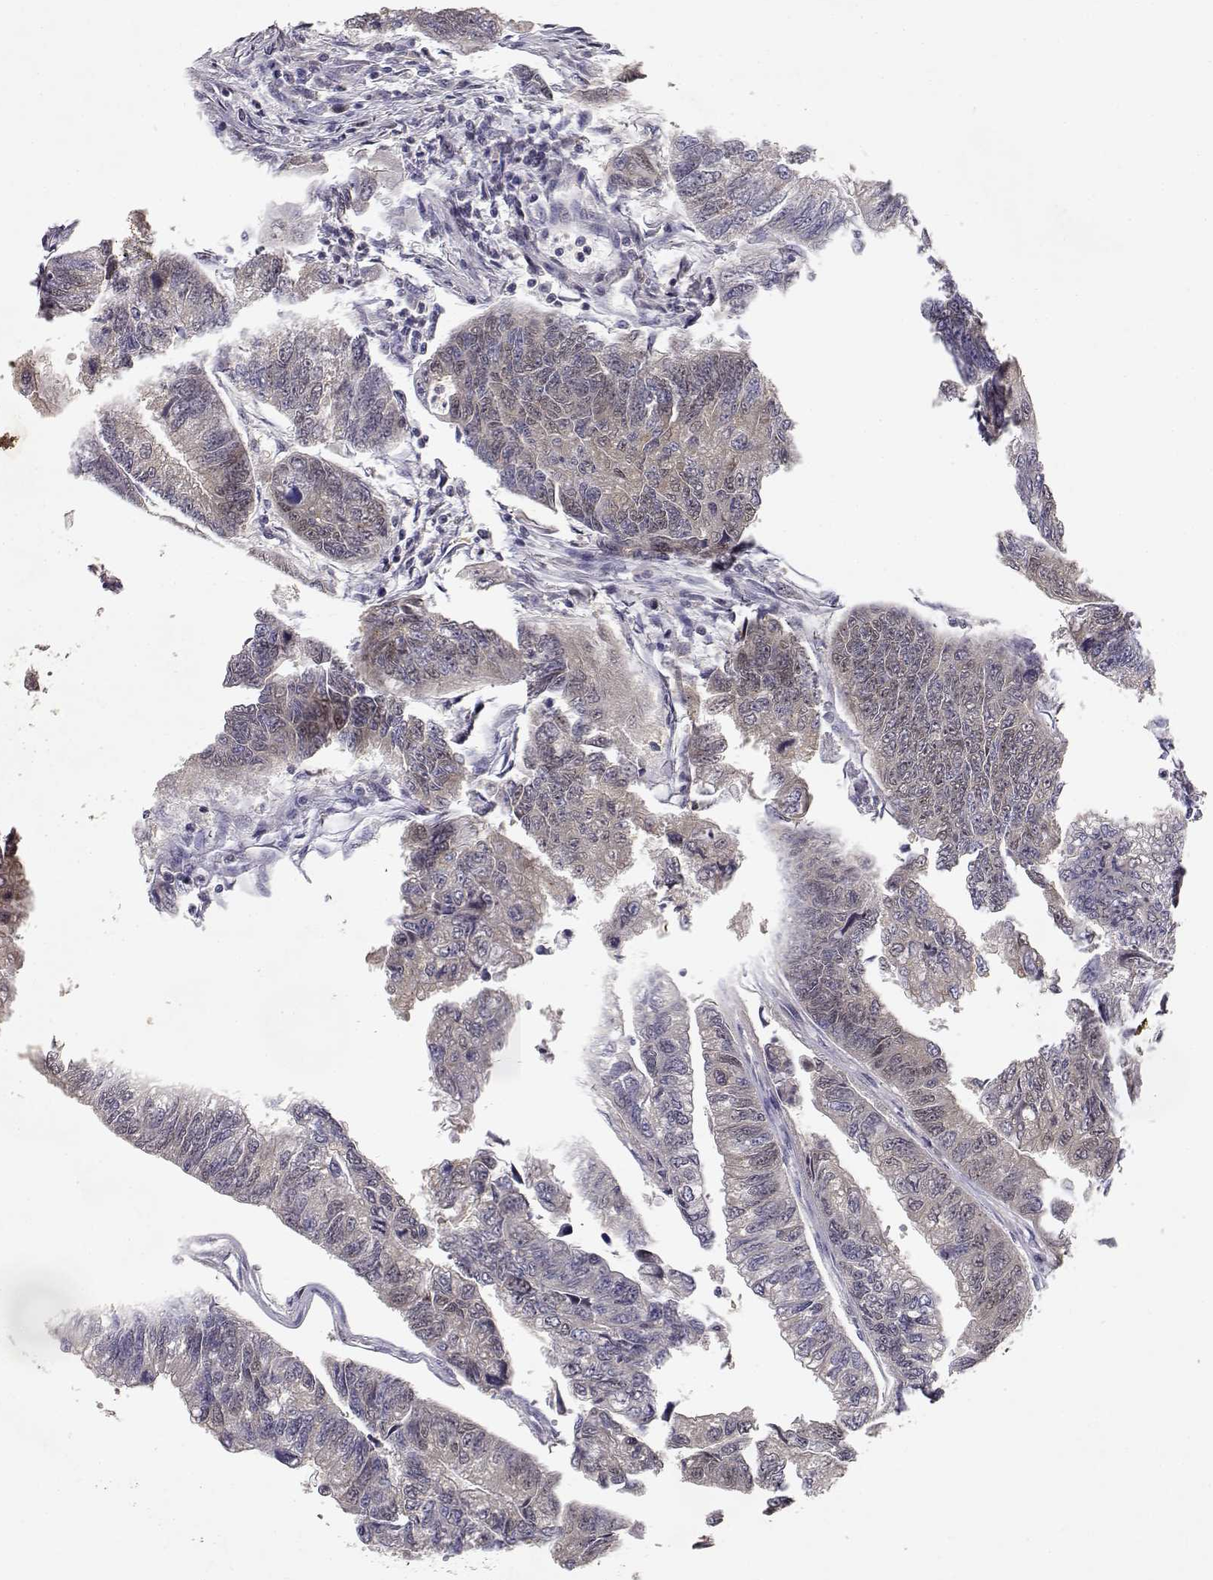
{"staining": {"intensity": "weak", "quantity": "25%-75%", "location": "cytoplasmic/membranous"}, "tissue": "colorectal cancer", "cell_type": "Tumor cells", "image_type": "cancer", "snomed": [{"axis": "morphology", "description": "Adenocarcinoma, NOS"}, {"axis": "topography", "description": "Colon"}], "caption": "IHC image of neoplastic tissue: human colorectal cancer stained using immunohistochemistry demonstrates low levels of weak protein expression localized specifically in the cytoplasmic/membranous of tumor cells, appearing as a cytoplasmic/membranous brown color.", "gene": "RAD51", "patient": {"sex": "female", "age": 65}}